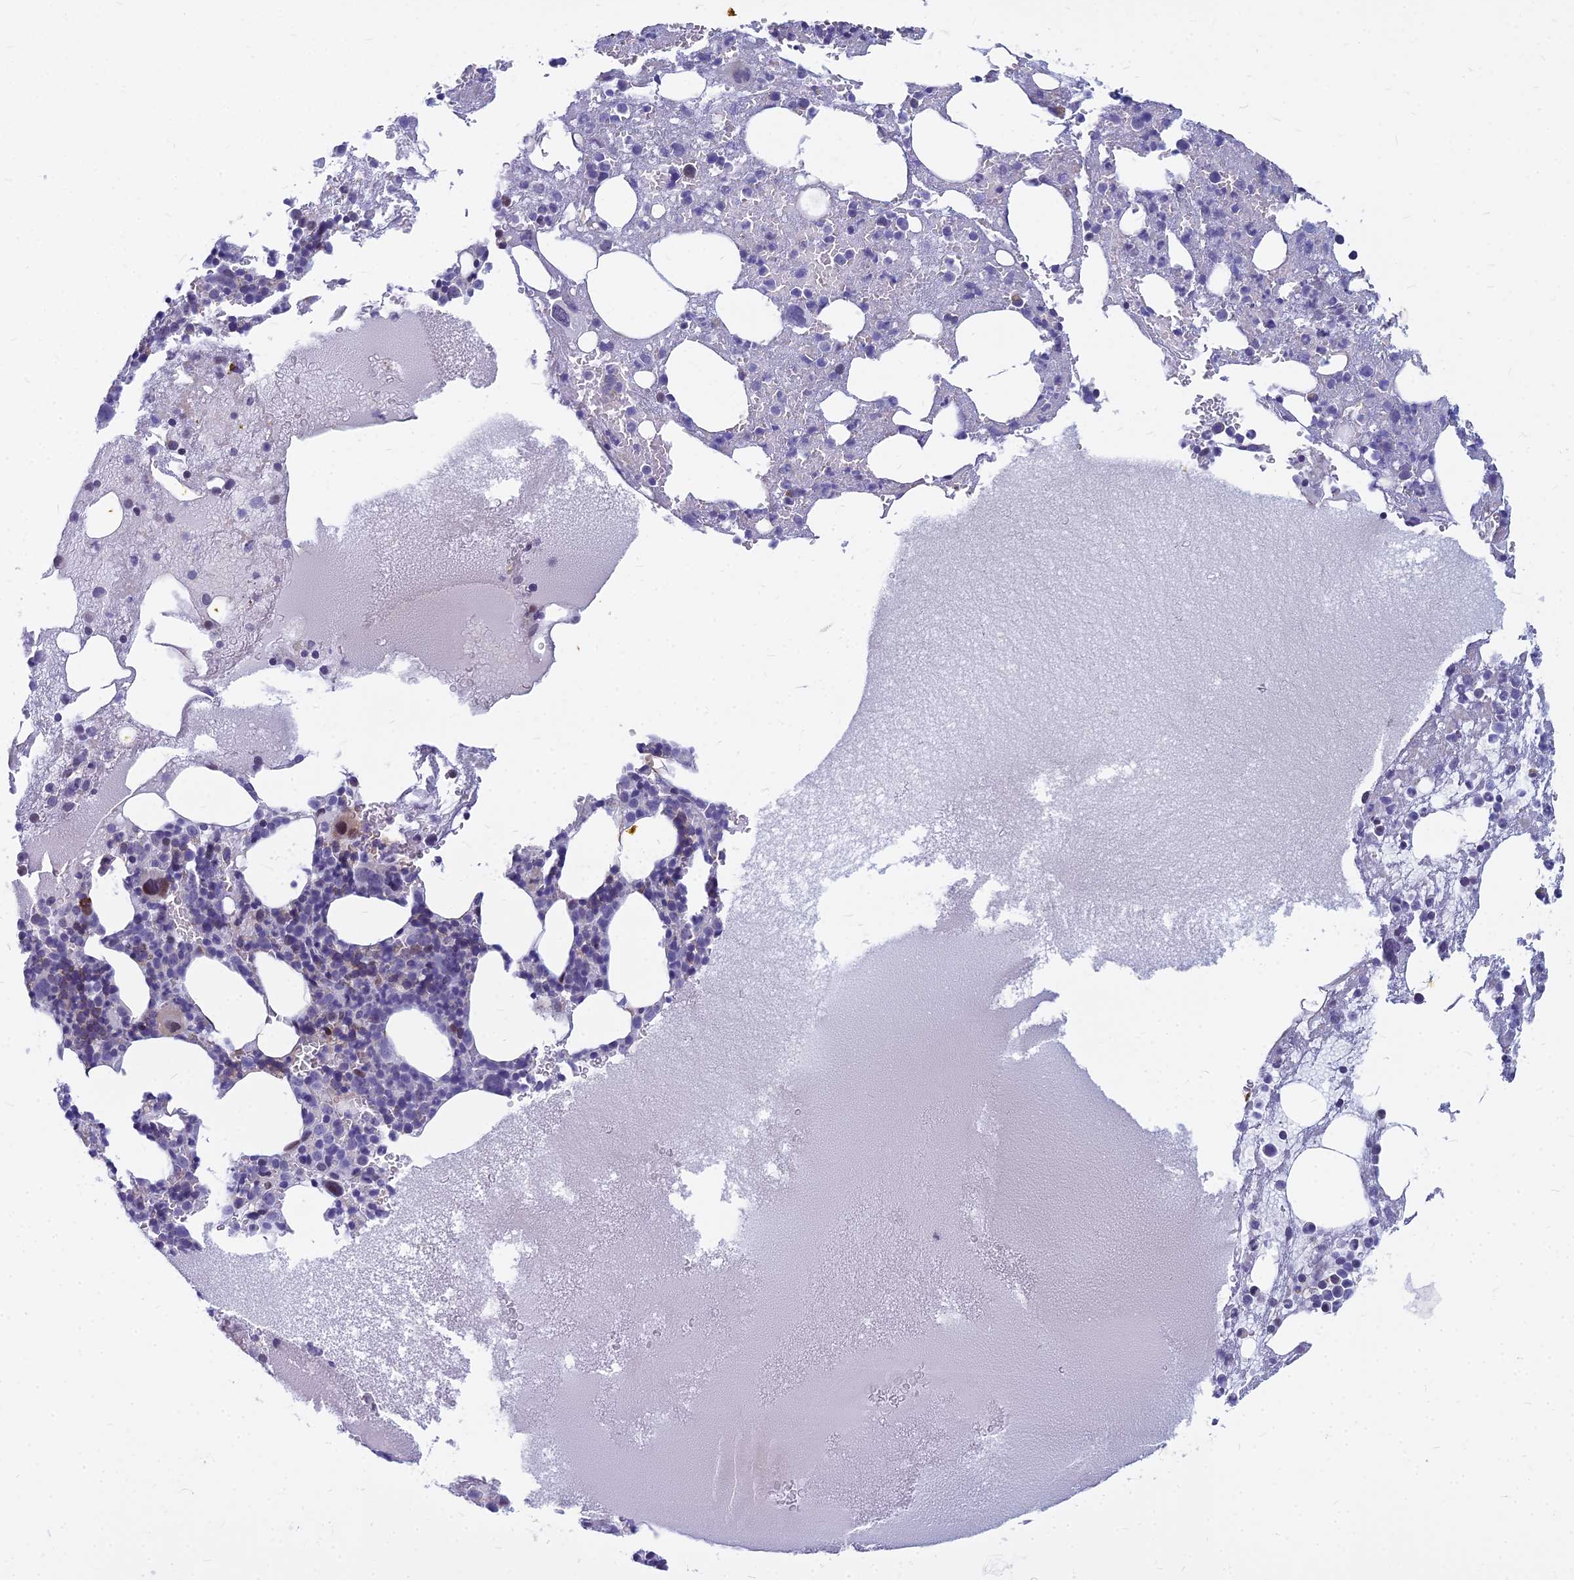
{"staining": {"intensity": "moderate", "quantity": "<25%", "location": "nuclear"}, "tissue": "bone marrow", "cell_type": "Hematopoietic cells", "image_type": "normal", "snomed": [{"axis": "morphology", "description": "Normal tissue, NOS"}, {"axis": "topography", "description": "Bone marrow"}], "caption": "This histopathology image demonstrates IHC staining of benign human bone marrow, with low moderate nuclear positivity in approximately <25% of hematopoietic cells.", "gene": "MYBPC2", "patient": {"sex": "male", "age": 61}}